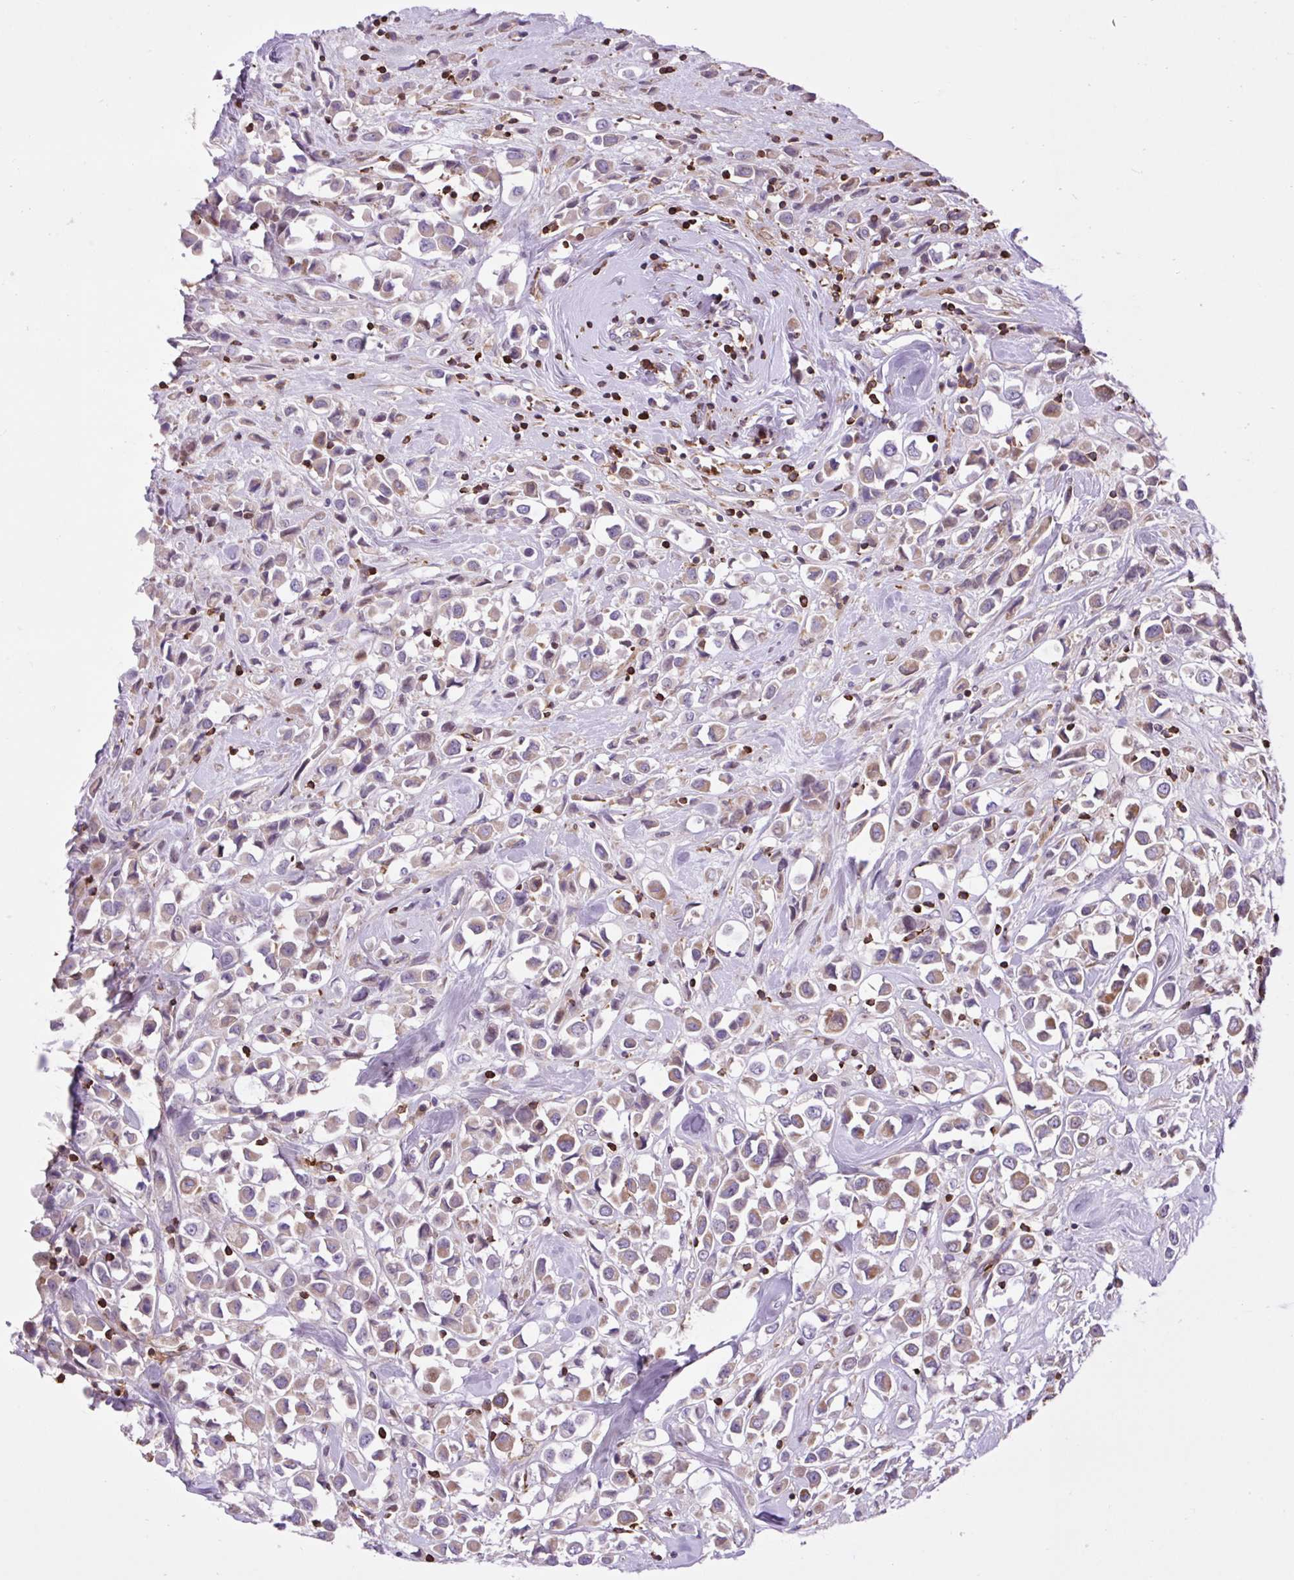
{"staining": {"intensity": "weak", "quantity": ">75%", "location": "cytoplasmic/membranous"}, "tissue": "breast cancer", "cell_type": "Tumor cells", "image_type": "cancer", "snomed": [{"axis": "morphology", "description": "Duct carcinoma"}, {"axis": "topography", "description": "Breast"}], "caption": "DAB immunohistochemical staining of human invasive ductal carcinoma (breast) shows weak cytoplasmic/membranous protein staining in about >75% of tumor cells. (Brightfield microscopy of DAB IHC at high magnification).", "gene": "TPRG1", "patient": {"sex": "female", "age": 61}}